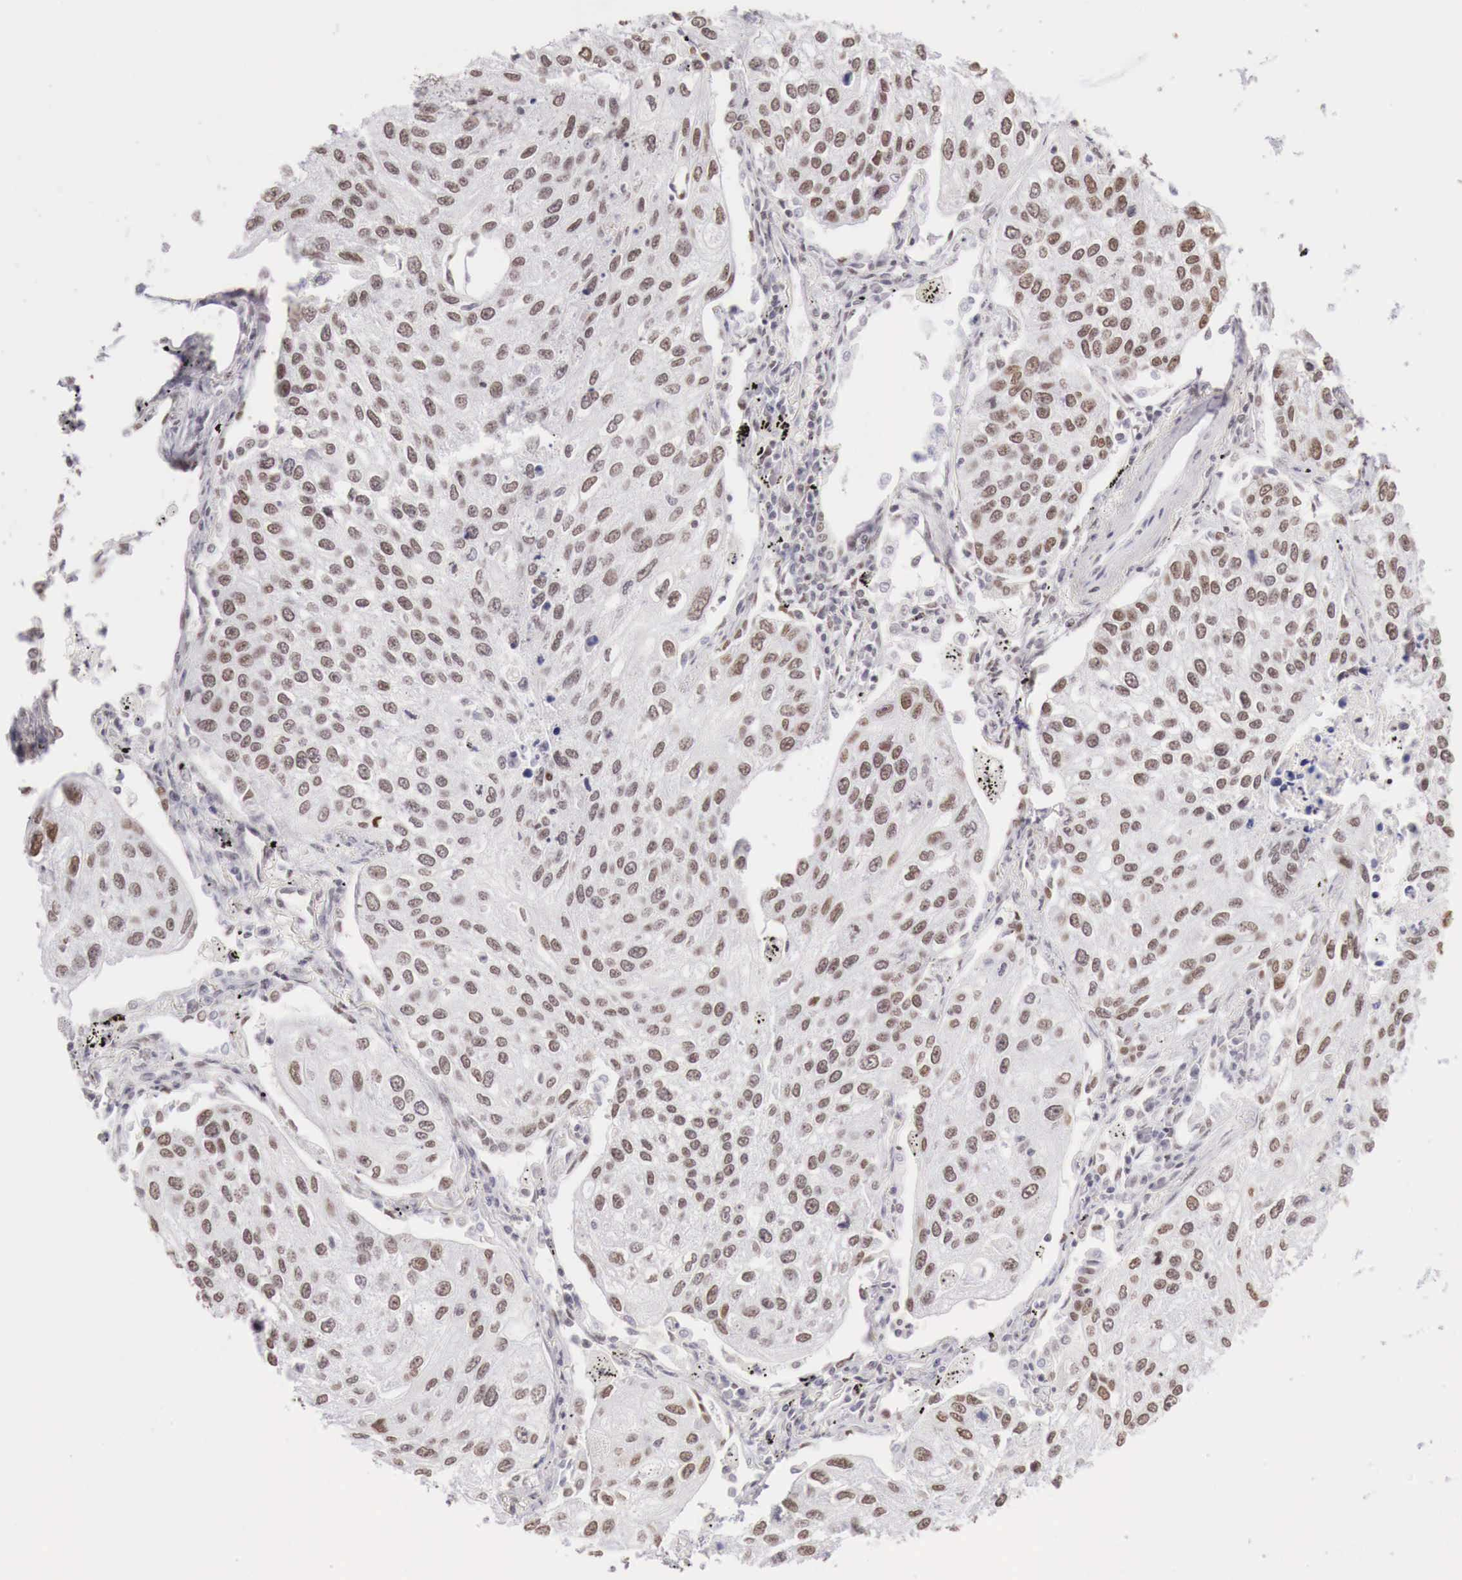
{"staining": {"intensity": "weak", "quantity": "25%-75%", "location": "nuclear"}, "tissue": "lung cancer", "cell_type": "Tumor cells", "image_type": "cancer", "snomed": [{"axis": "morphology", "description": "Squamous cell carcinoma, NOS"}, {"axis": "topography", "description": "Lung"}], "caption": "Lung cancer (squamous cell carcinoma) stained with DAB immunohistochemistry demonstrates low levels of weak nuclear positivity in about 25%-75% of tumor cells.", "gene": "PHF14", "patient": {"sex": "male", "age": 75}}